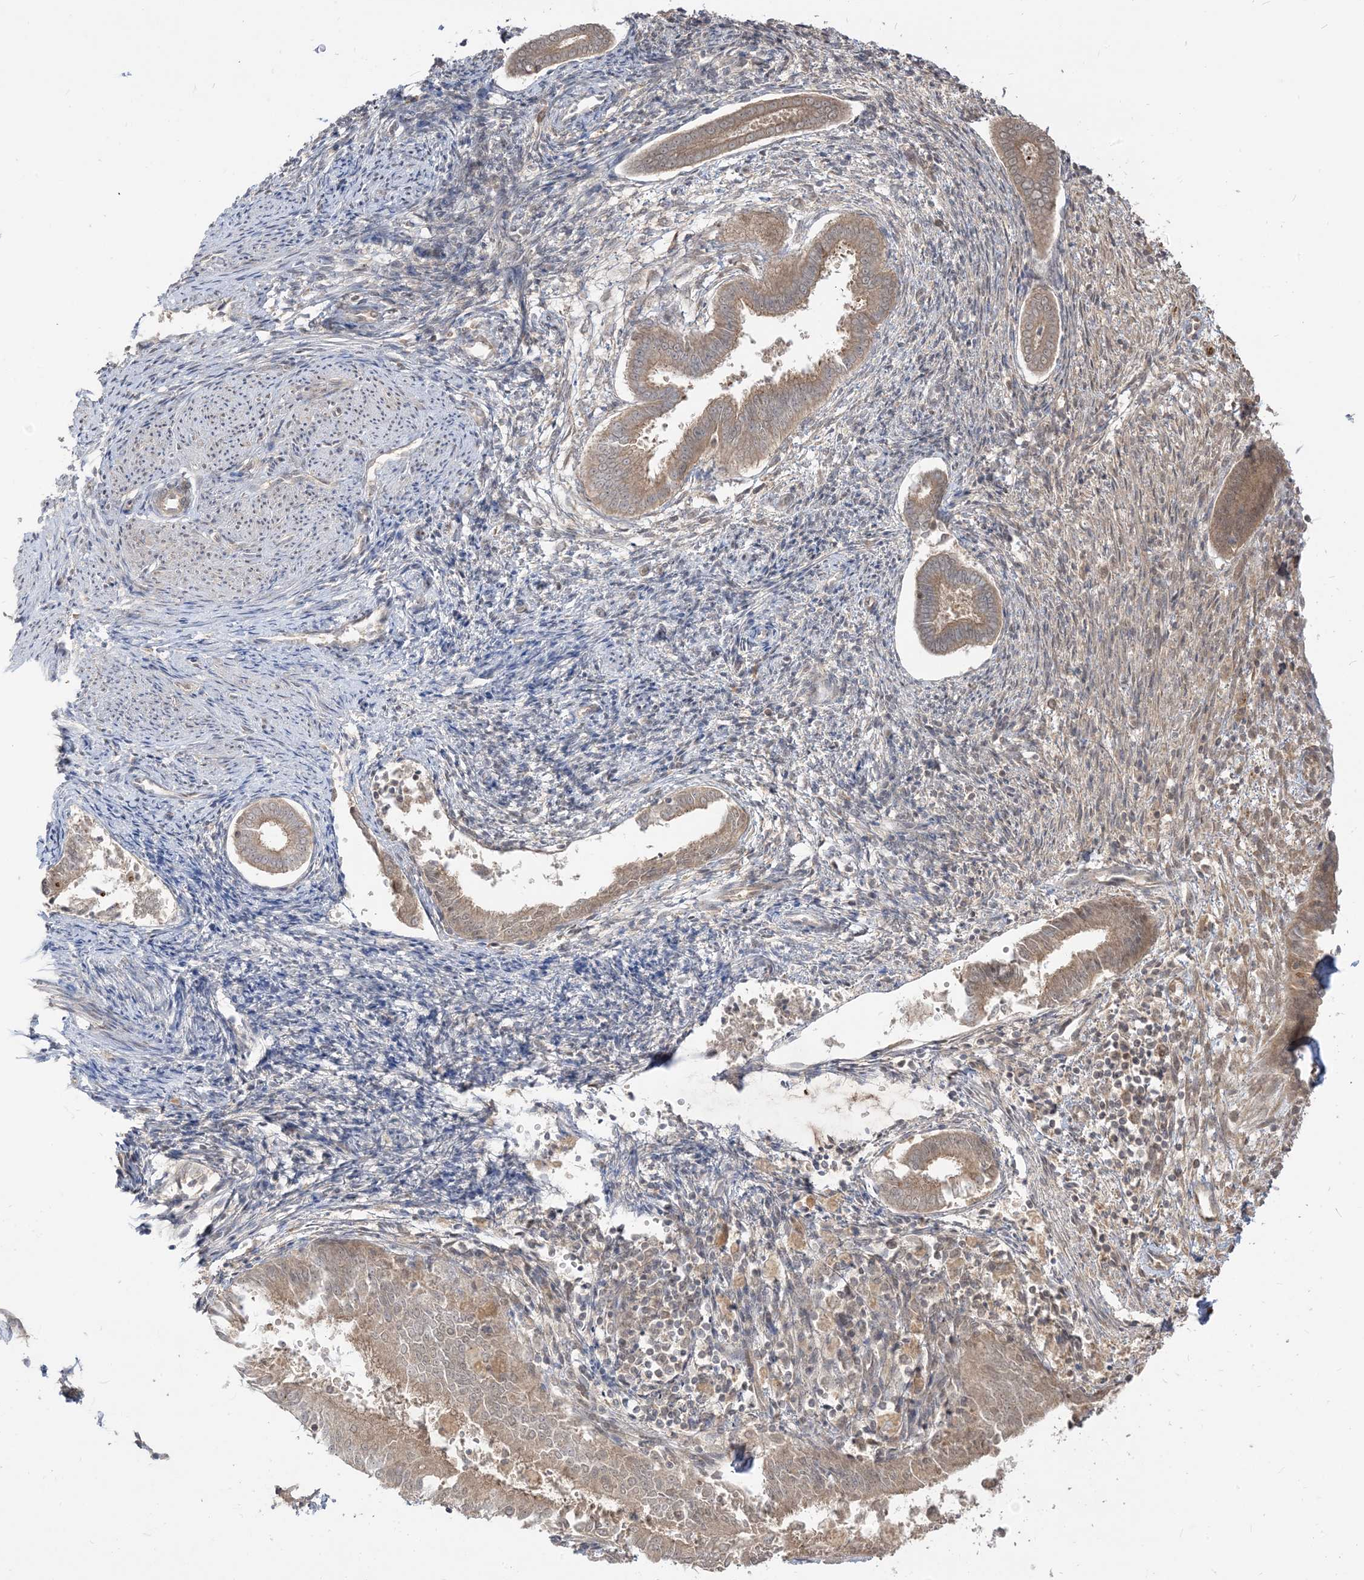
{"staining": {"intensity": "weak", "quantity": "25%-75%", "location": "cytoplasmic/membranous"}, "tissue": "endometrium", "cell_type": "Cells in endometrial stroma", "image_type": "normal", "snomed": [{"axis": "morphology", "description": "Normal tissue, NOS"}, {"axis": "topography", "description": "Endometrium"}], "caption": "A high-resolution micrograph shows immunohistochemistry staining of normal endometrium, which exhibits weak cytoplasmic/membranous staining in about 25%-75% of cells in endometrial stroma.", "gene": "TBCC", "patient": {"sex": "female", "age": 56}}